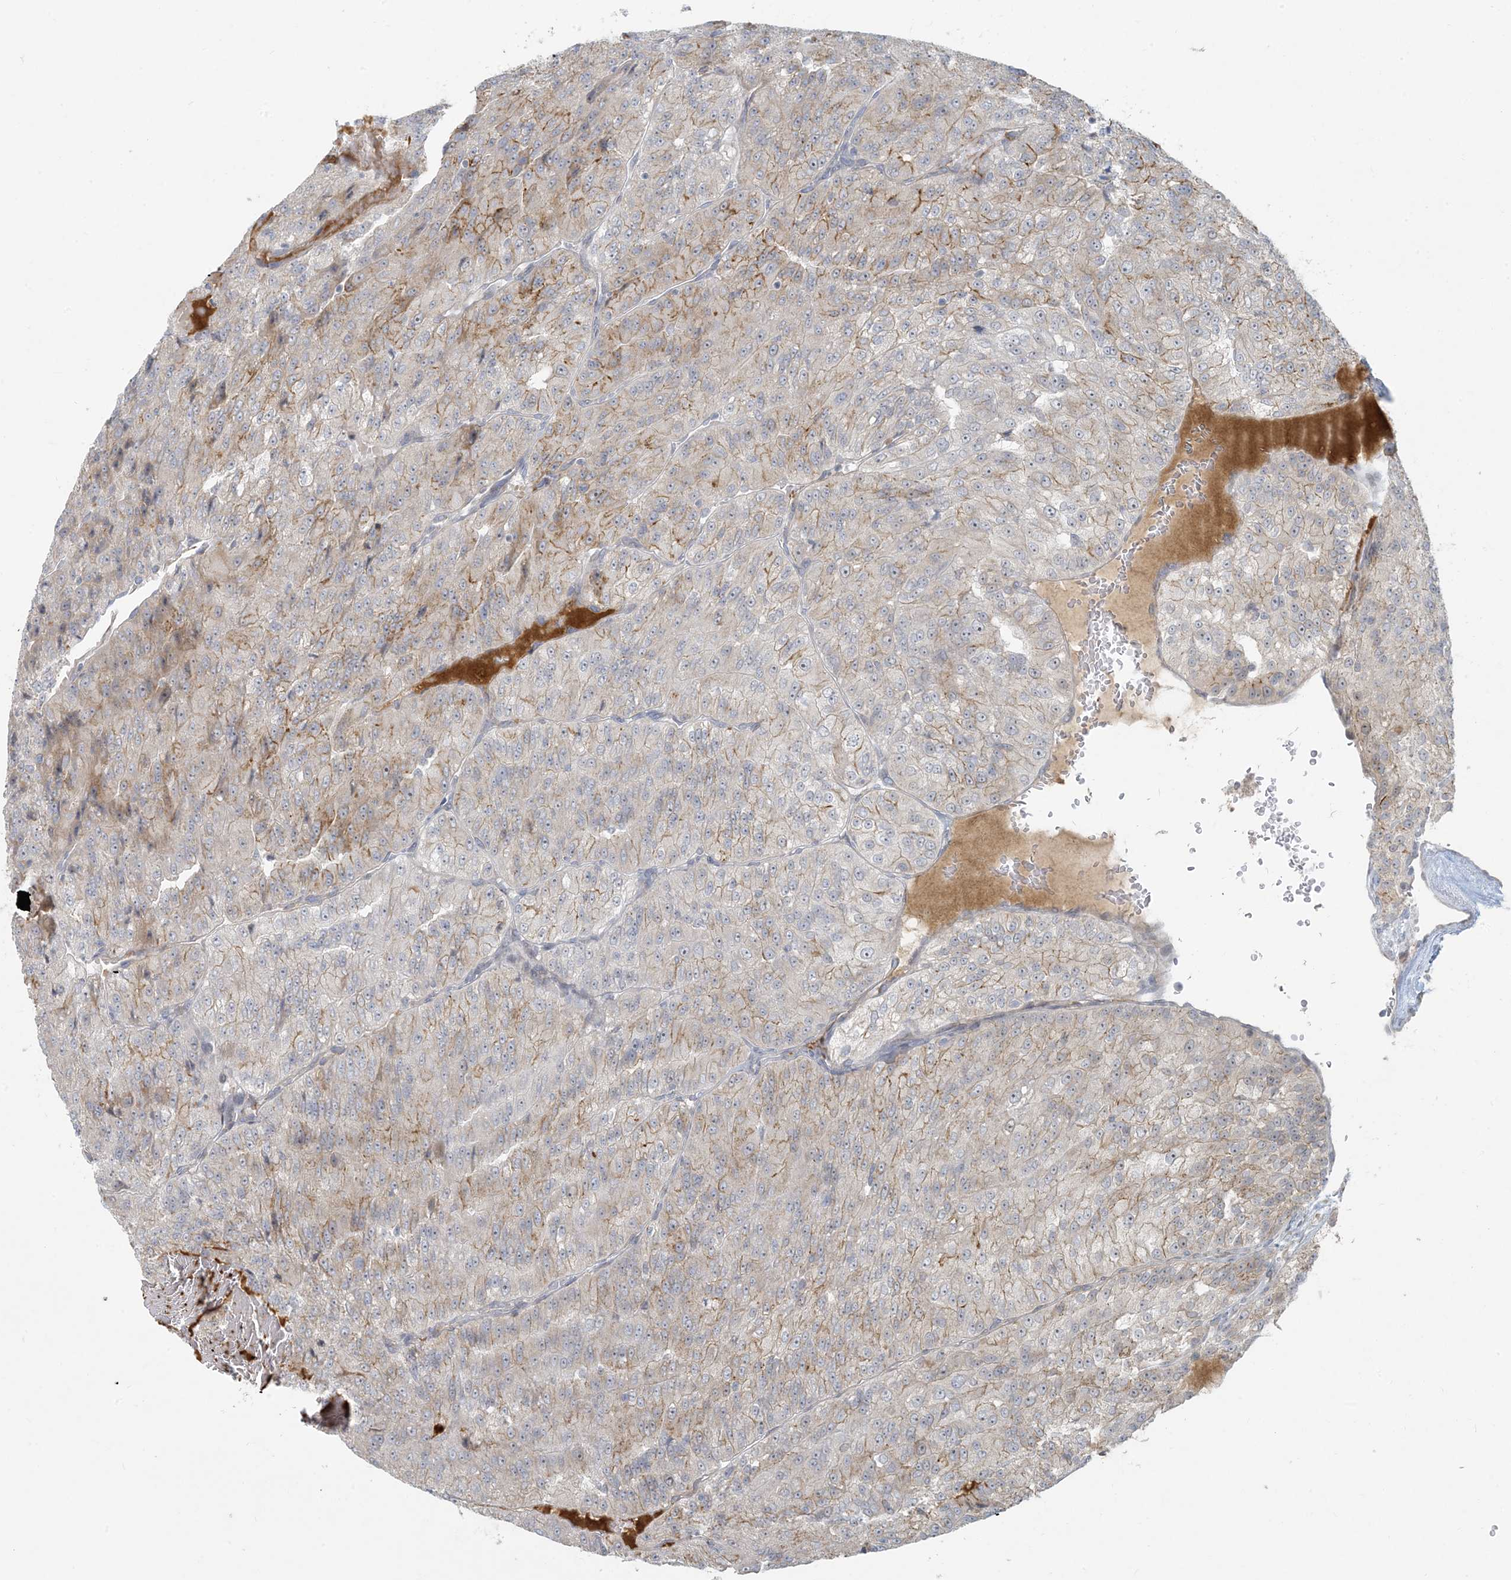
{"staining": {"intensity": "moderate", "quantity": "<25%", "location": "cytoplasmic/membranous"}, "tissue": "renal cancer", "cell_type": "Tumor cells", "image_type": "cancer", "snomed": [{"axis": "morphology", "description": "Adenocarcinoma, NOS"}, {"axis": "topography", "description": "Kidney"}], "caption": "A photomicrograph of human renal cancer (adenocarcinoma) stained for a protein reveals moderate cytoplasmic/membranous brown staining in tumor cells.", "gene": "HACL1", "patient": {"sex": "female", "age": 63}}